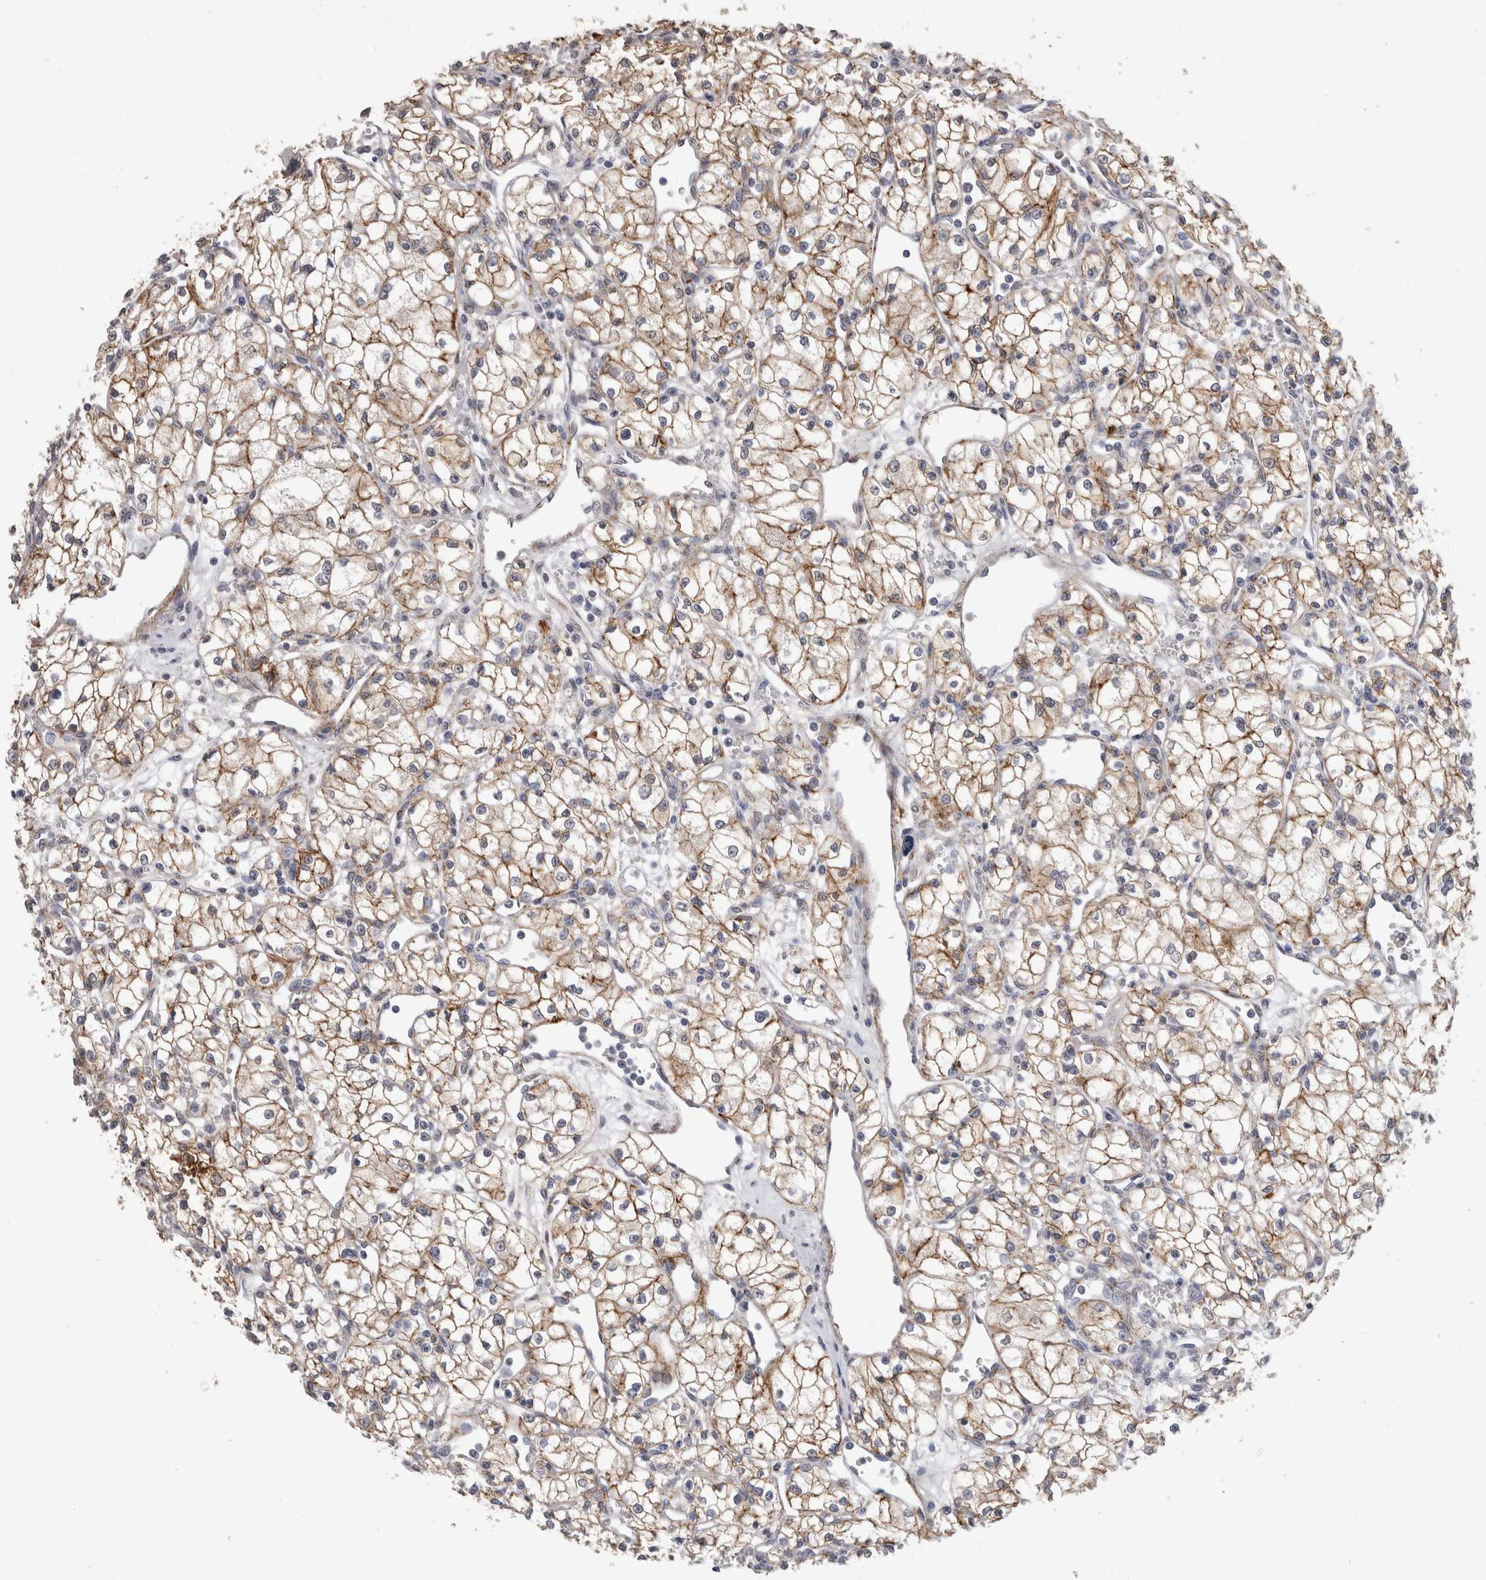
{"staining": {"intensity": "moderate", "quantity": ">75%", "location": "cytoplasmic/membranous"}, "tissue": "renal cancer", "cell_type": "Tumor cells", "image_type": "cancer", "snomed": [{"axis": "morphology", "description": "Normal tissue, NOS"}, {"axis": "morphology", "description": "Adenocarcinoma, NOS"}, {"axis": "topography", "description": "Kidney"}], "caption": "Adenocarcinoma (renal) stained for a protein exhibits moderate cytoplasmic/membranous positivity in tumor cells. The staining is performed using DAB brown chromogen to label protein expression. The nuclei are counter-stained blue using hematoxylin.", "gene": "CDH6", "patient": {"sex": "male", "age": 59}}